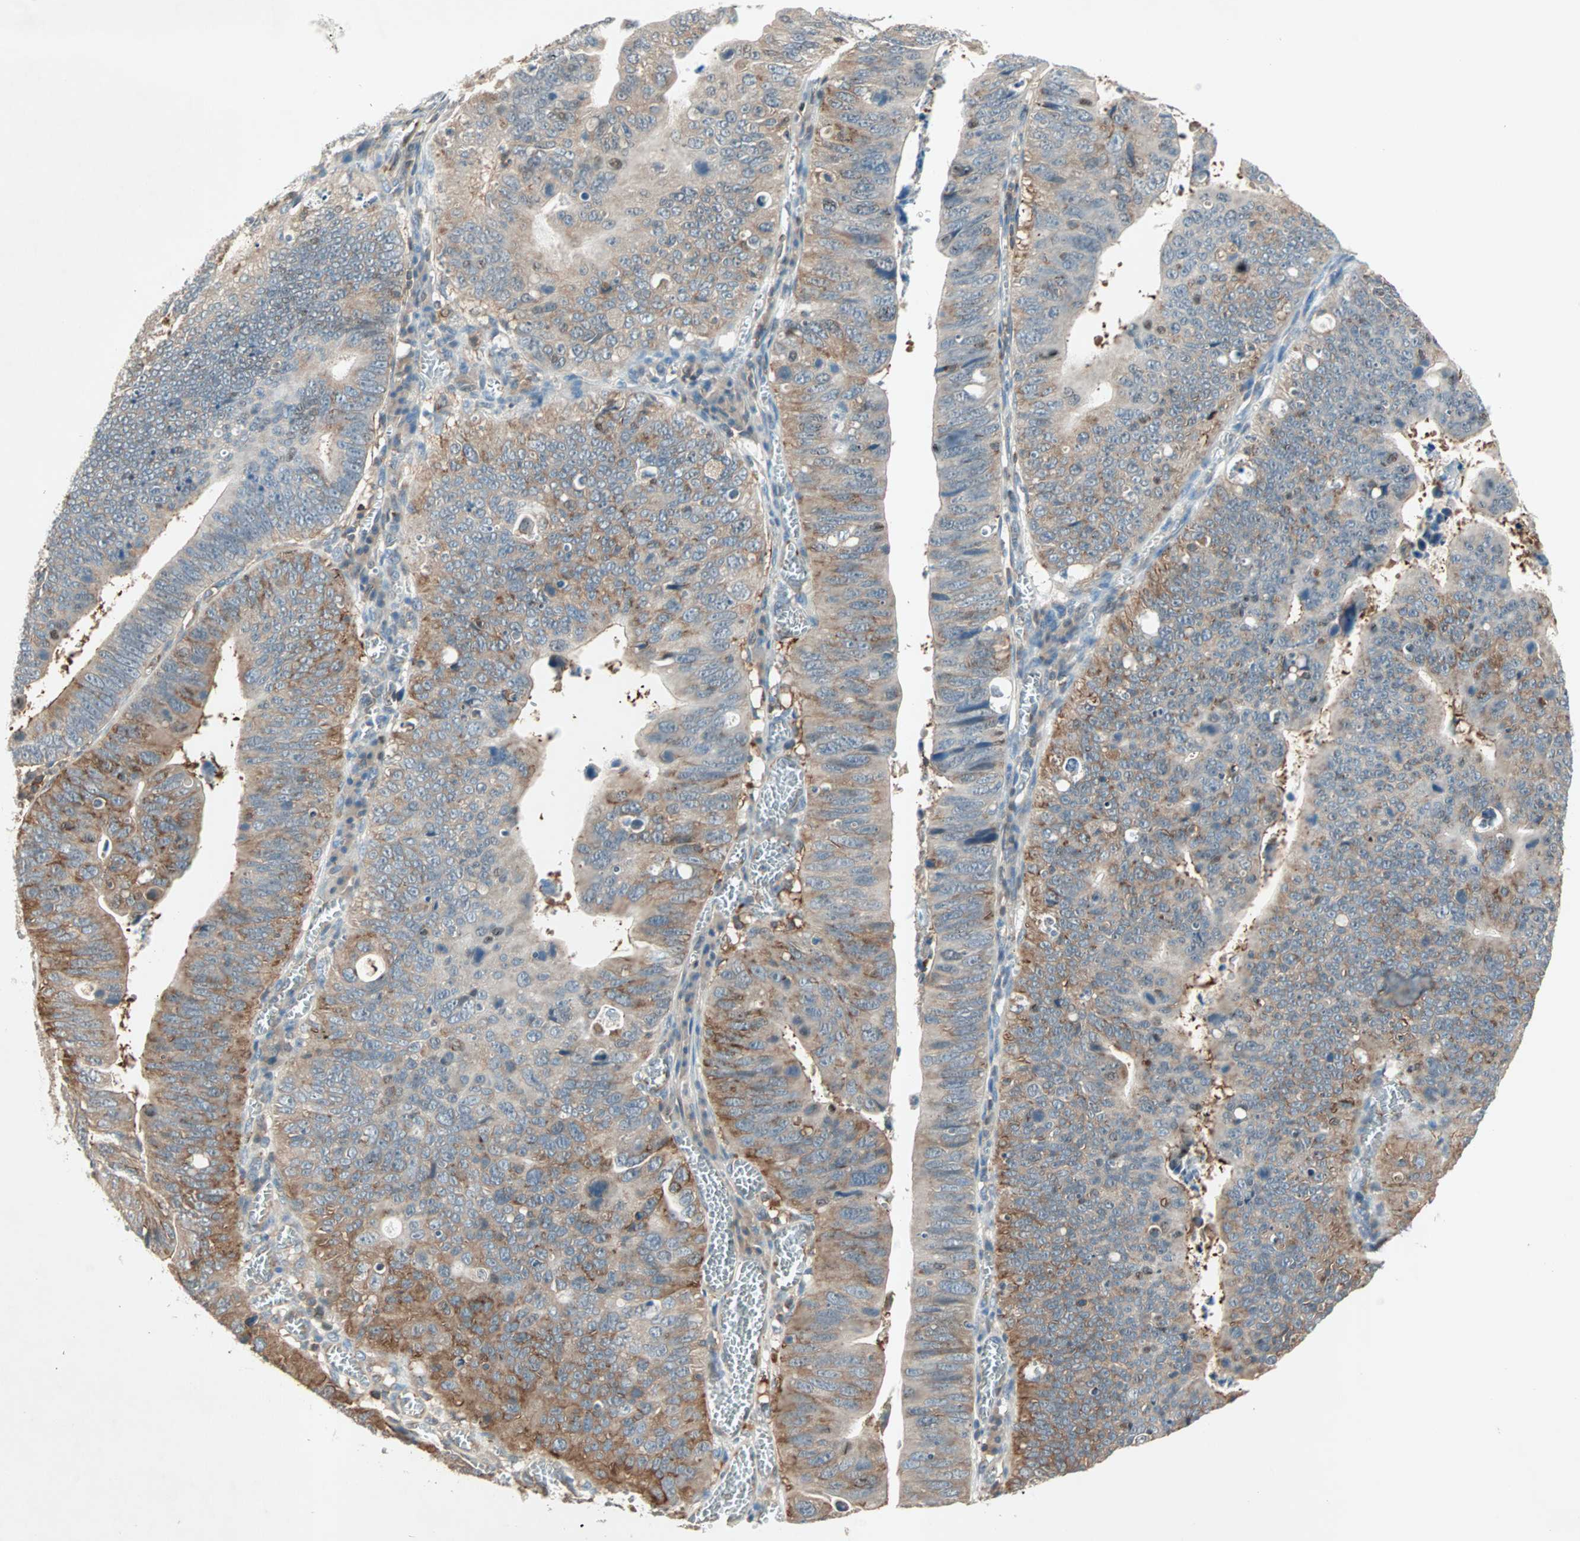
{"staining": {"intensity": "moderate", "quantity": ">75%", "location": "cytoplasmic/membranous"}, "tissue": "stomach cancer", "cell_type": "Tumor cells", "image_type": "cancer", "snomed": [{"axis": "morphology", "description": "Adenocarcinoma, NOS"}, {"axis": "topography", "description": "Stomach"}], "caption": "Immunohistochemical staining of human stomach cancer (adenocarcinoma) displays medium levels of moderate cytoplasmic/membranous positivity in approximately >75% of tumor cells. The staining was performed using DAB (3,3'-diaminobenzidine) to visualize the protein expression in brown, while the nuclei were stained in blue with hematoxylin (Magnification: 20x).", "gene": "TEC", "patient": {"sex": "male", "age": 59}}